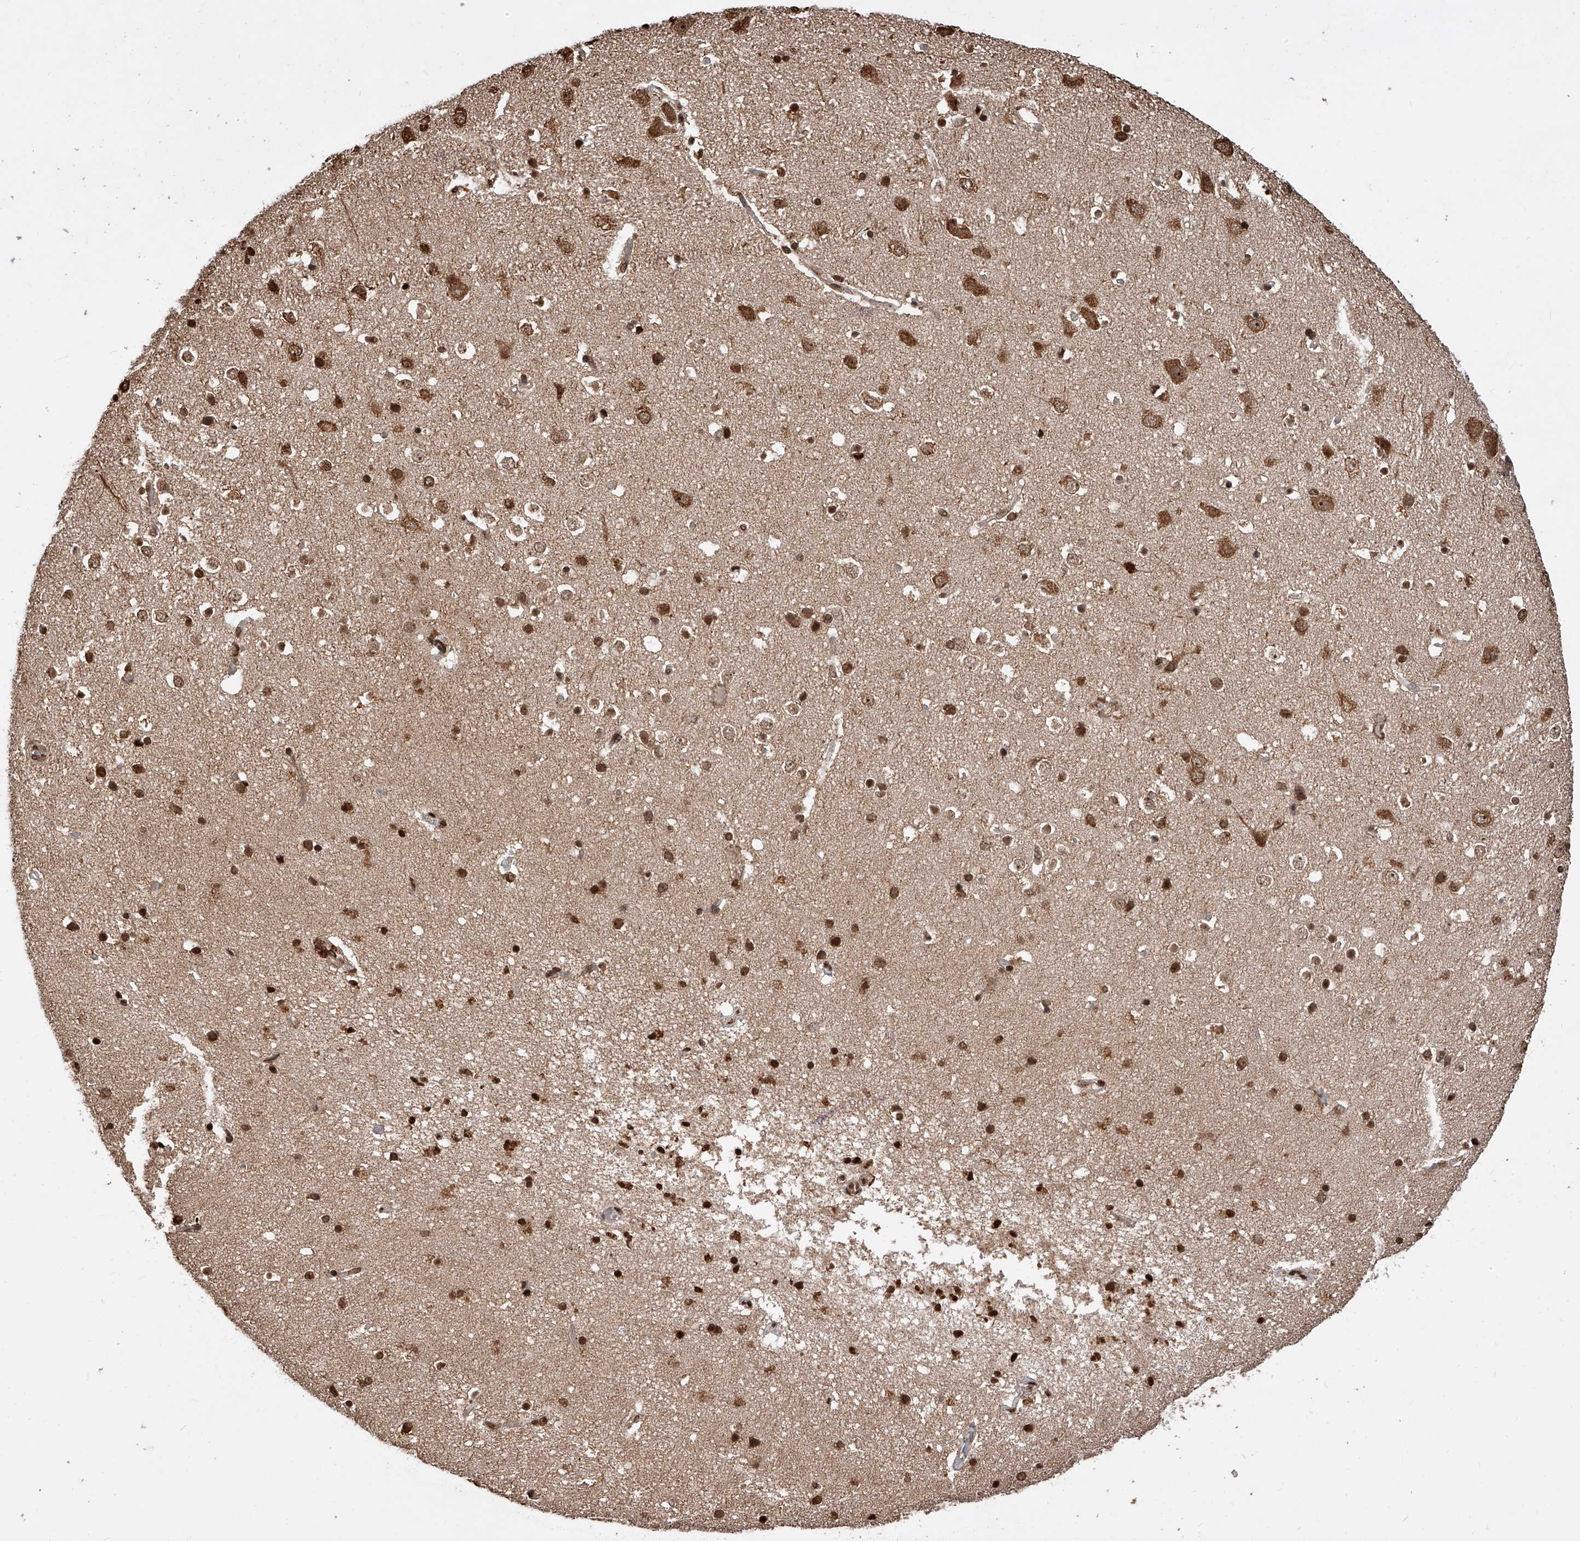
{"staining": {"intensity": "moderate", "quantity": "25%-75%", "location": "cytoplasmic/membranous"}, "tissue": "cerebral cortex", "cell_type": "Endothelial cells", "image_type": "normal", "snomed": [{"axis": "morphology", "description": "Normal tissue, NOS"}, {"axis": "topography", "description": "Cerebral cortex"}], "caption": "Immunohistochemistry (IHC) staining of unremarkable cerebral cortex, which demonstrates medium levels of moderate cytoplasmic/membranous expression in about 25%-75% of endothelial cells indicating moderate cytoplasmic/membranous protein staining. The staining was performed using DAB (3,3'-diaminobenzidine) (brown) for protein detection and nuclei were counterstained in hematoxylin (blue).", "gene": "GMDS", "patient": {"sex": "male", "age": 54}}